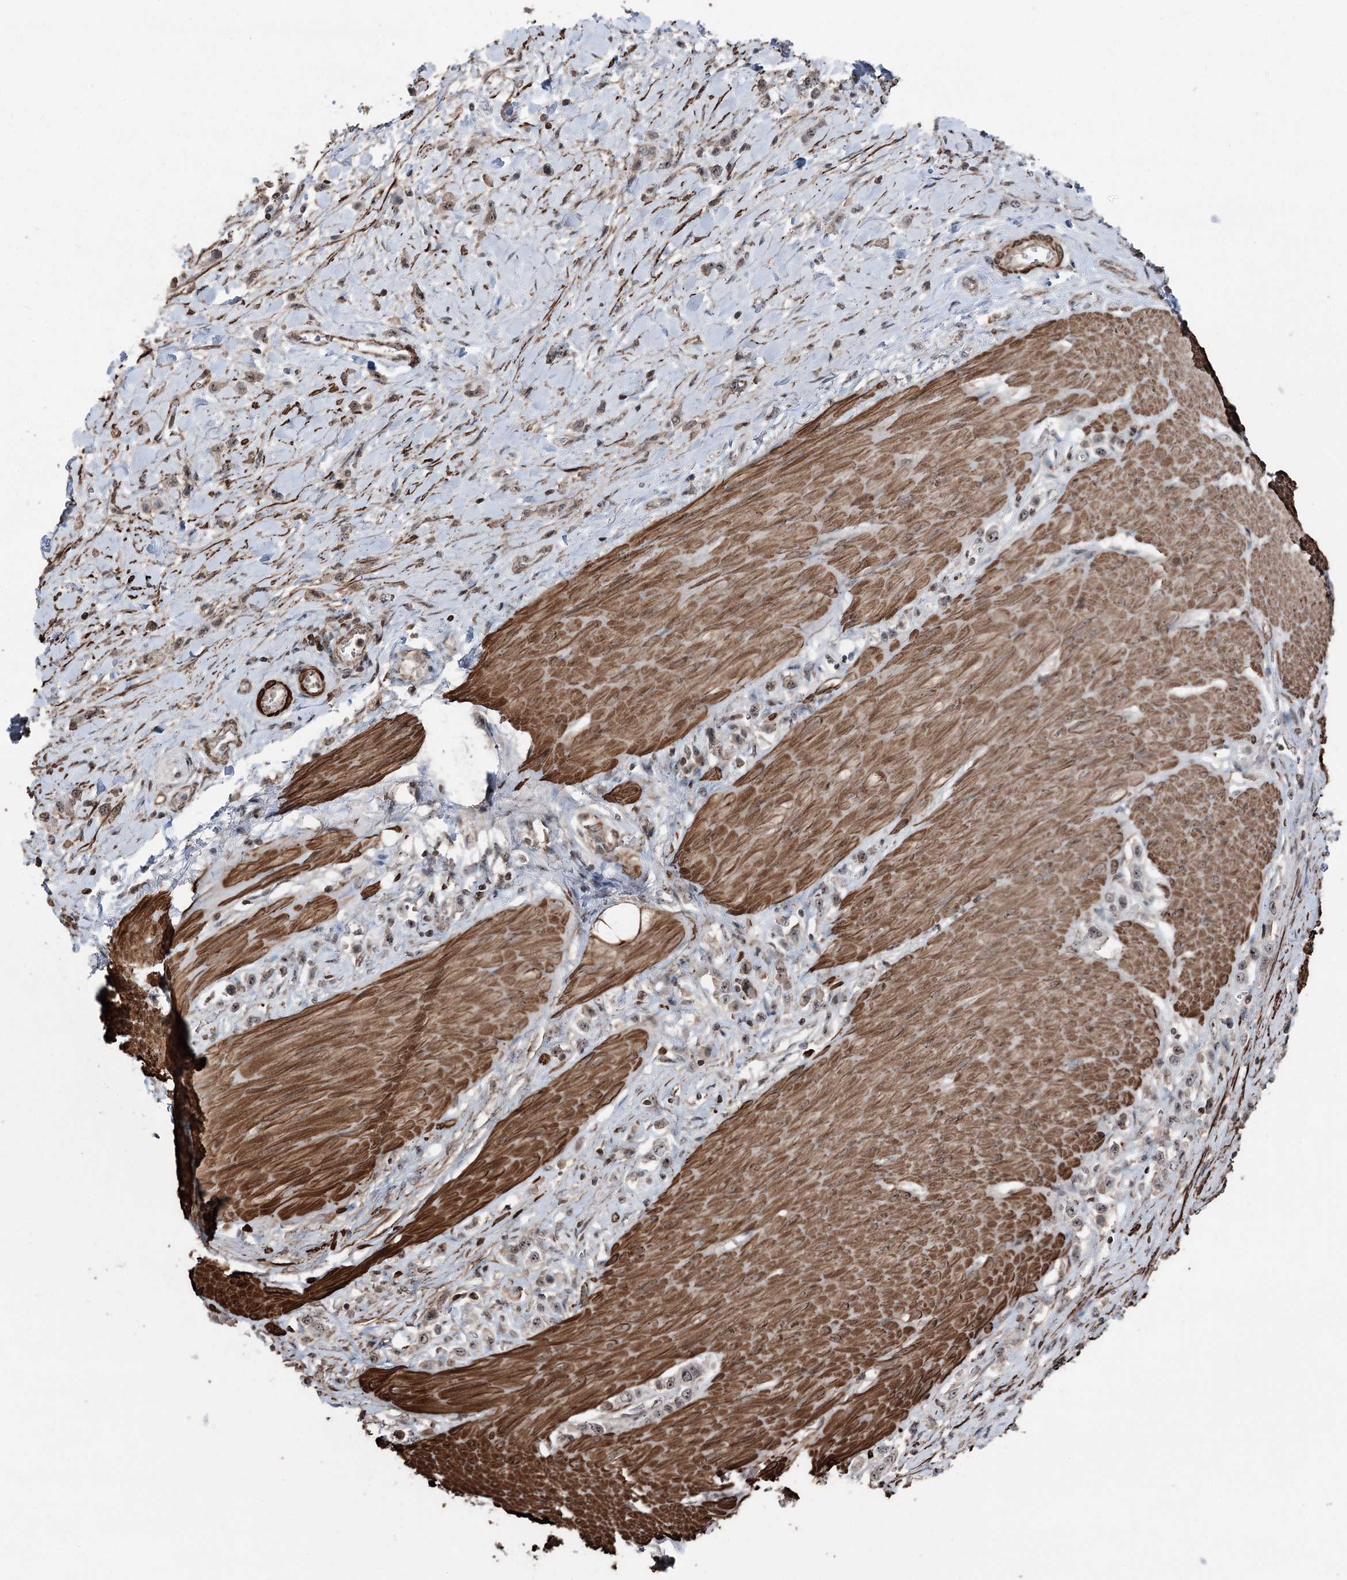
{"staining": {"intensity": "weak", "quantity": "25%-75%", "location": "nuclear"}, "tissue": "stomach cancer", "cell_type": "Tumor cells", "image_type": "cancer", "snomed": [{"axis": "morphology", "description": "Normal tissue, NOS"}, {"axis": "morphology", "description": "Adenocarcinoma, NOS"}, {"axis": "topography", "description": "Stomach, upper"}, {"axis": "topography", "description": "Stomach"}], "caption": "Immunohistochemical staining of human adenocarcinoma (stomach) demonstrates low levels of weak nuclear positivity in about 25%-75% of tumor cells.", "gene": "CCDC82", "patient": {"sex": "female", "age": 65}}